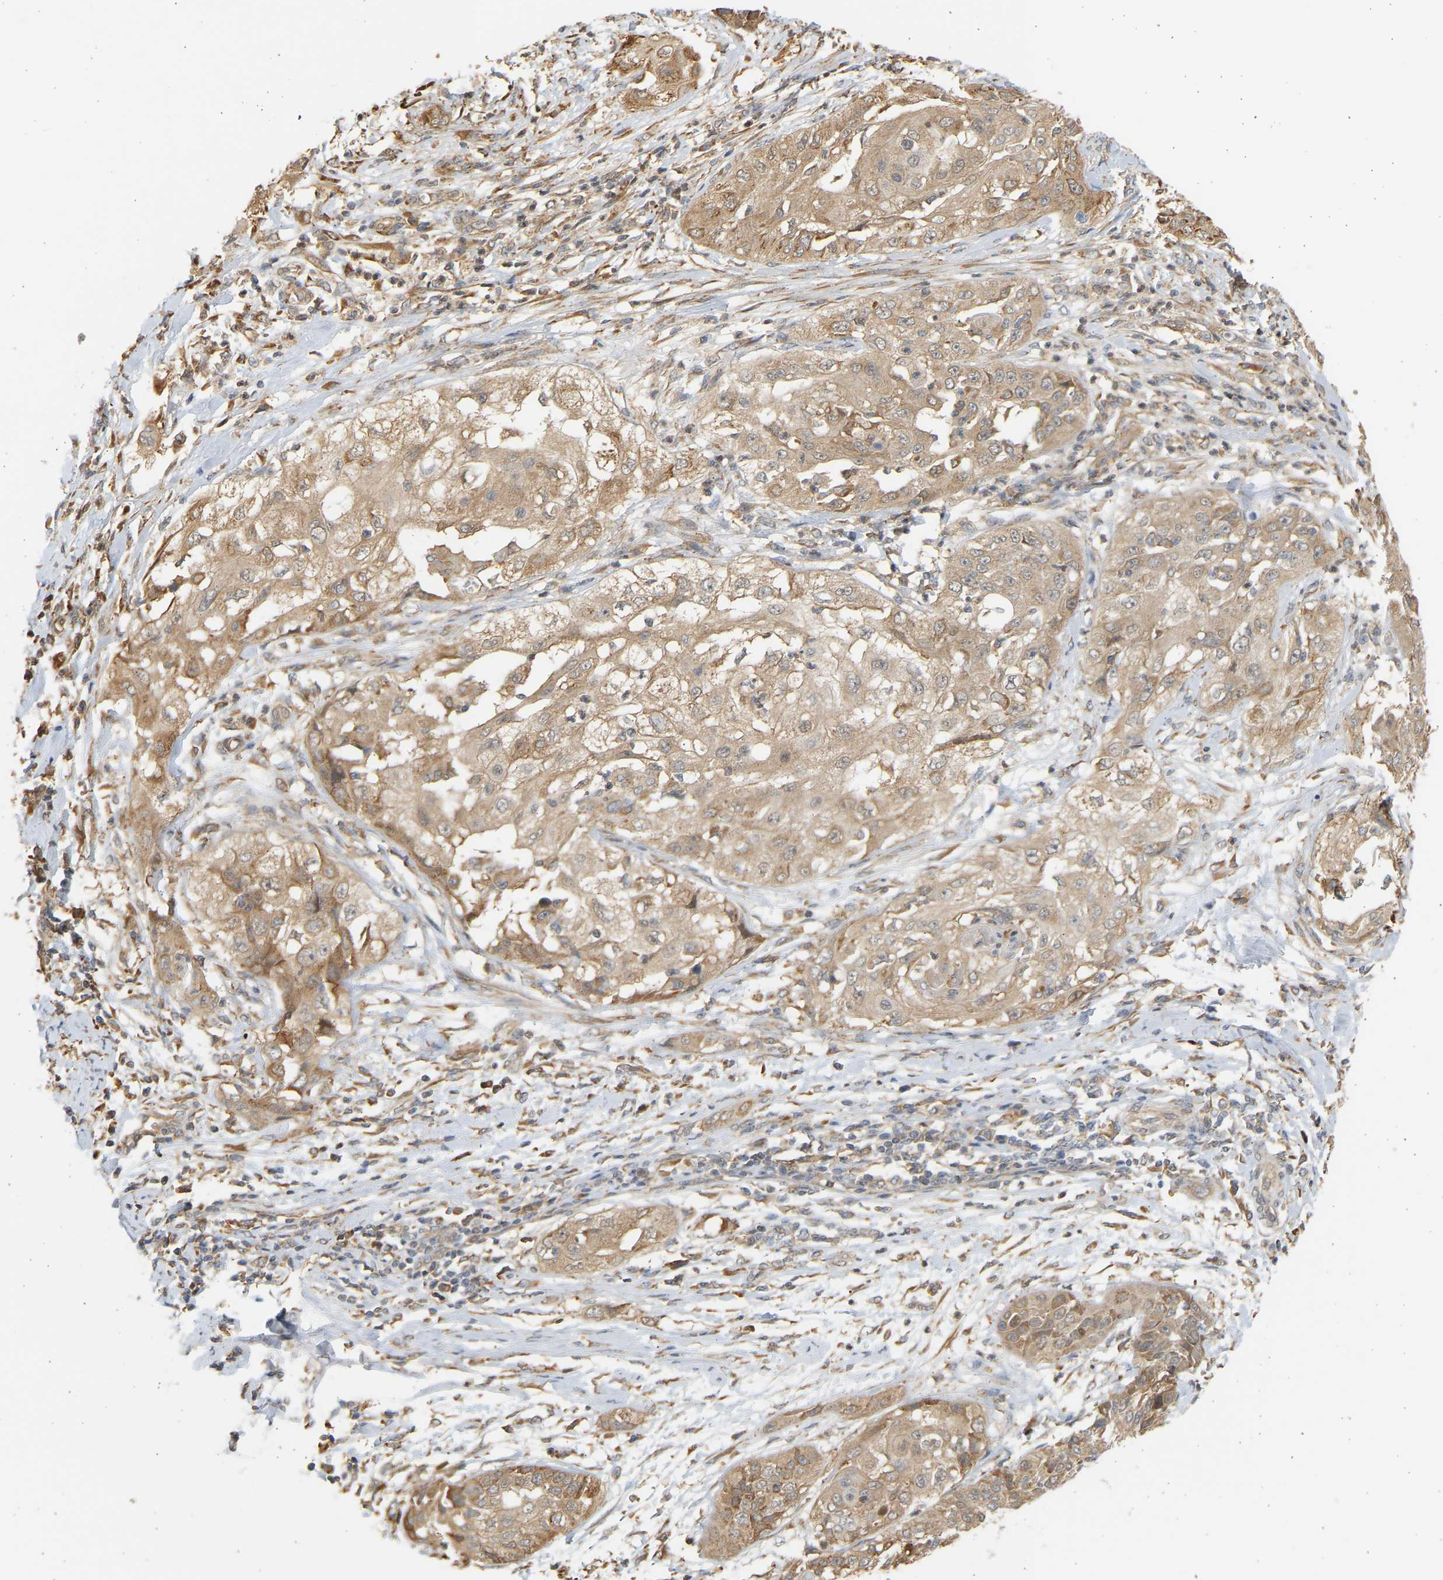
{"staining": {"intensity": "moderate", "quantity": ">75%", "location": "cytoplasmic/membranous"}, "tissue": "cervical cancer", "cell_type": "Tumor cells", "image_type": "cancer", "snomed": [{"axis": "morphology", "description": "Squamous cell carcinoma, NOS"}, {"axis": "topography", "description": "Cervix"}], "caption": "Protein analysis of cervical squamous cell carcinoma tissue displays moderate cytoplasmic/membranous staining in approximately >75% of tumor cells.", "gene": "B4GALT6", "patient": {"sex": "female", "age": 64}}